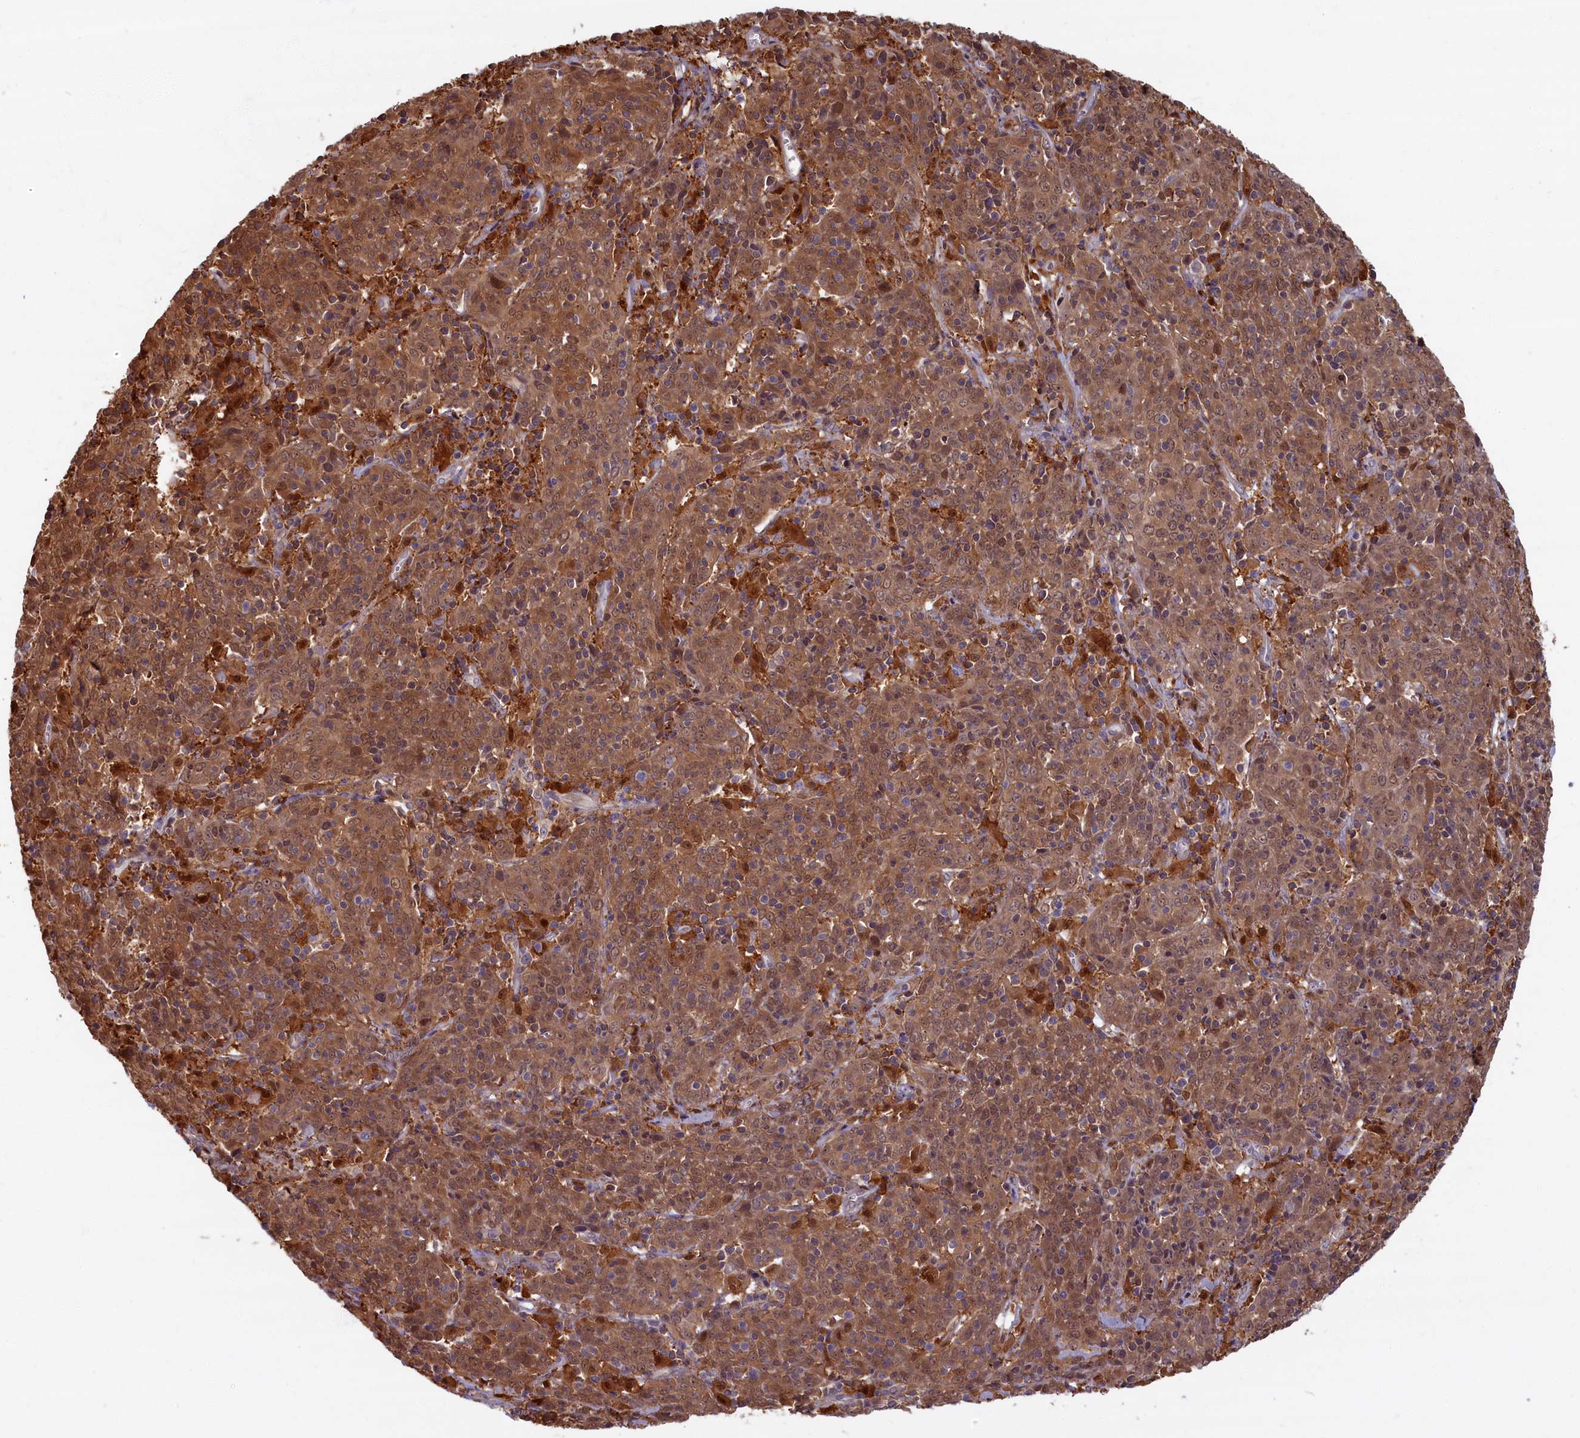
{"staining": {"intensity": "moderate", "quantity": ">75%", "location": "cytoplasmic/membranous,nuclear"}, "tissue": "cervical cancer", "cell_type": "Tumor cells", "image_type": "cancer", "snomed": [{"axis": "morphology", "description": "Squamous cell carcinoma, NOS"}, {"axis": "topography", "description": "Cervix"}], "caption": "The photomicrograph reveals a brown stain indicating the presence of a protein in the cytoplasmic/membranous and nuclear of tumor cells in cervical cancer (squamous cell carcinoma). (Brightfield microscopy of DAB IHC at high magnification).", "gene": "BLVRB", "patient": {"sex": "female", "age": 67}}